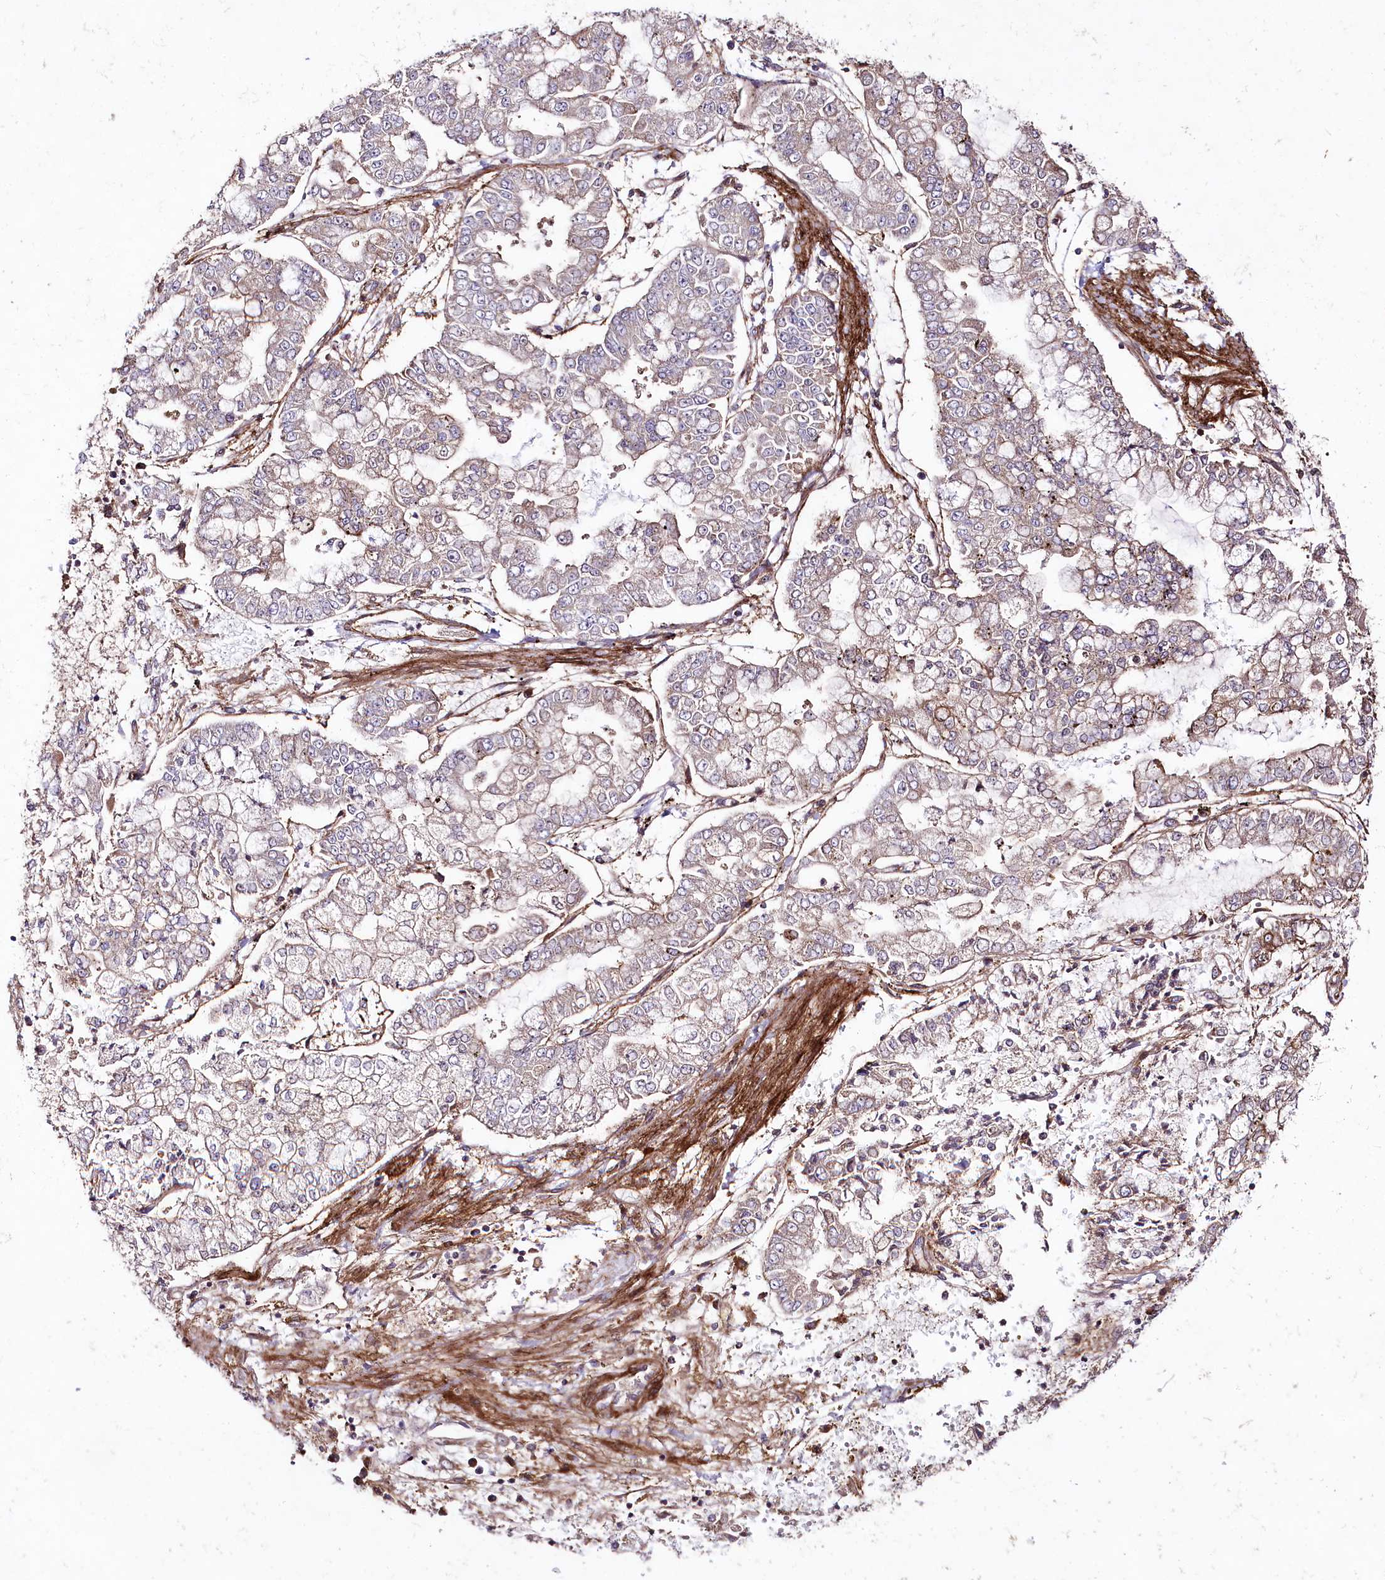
{"staining": {"intensity": "moderate", "quantity": "25%-75%", "location": "cytoplasmic/membranous"}, "tissue": "stomach cancer", "cell_type": "Tumor cells", "image_type": "cancer", "snomed": [{"axis": "morphology", "description": "Adenocarcinoma, NOS"}, {"axis": "topography", "description": "Stomach"}], "caption": "Immunohistochemistry image of neoplastic tissue: human adenocarcinoma (stomach) stained using IHC exhibits medium levels of moderate protein expression localized specifically in the cytoplasmic/membranous of tumor cells, appearing as a cytoplasmic/membranous brown color.", "gene": "PHLDB1", "patient": {"sex": "male", "age": 76}}